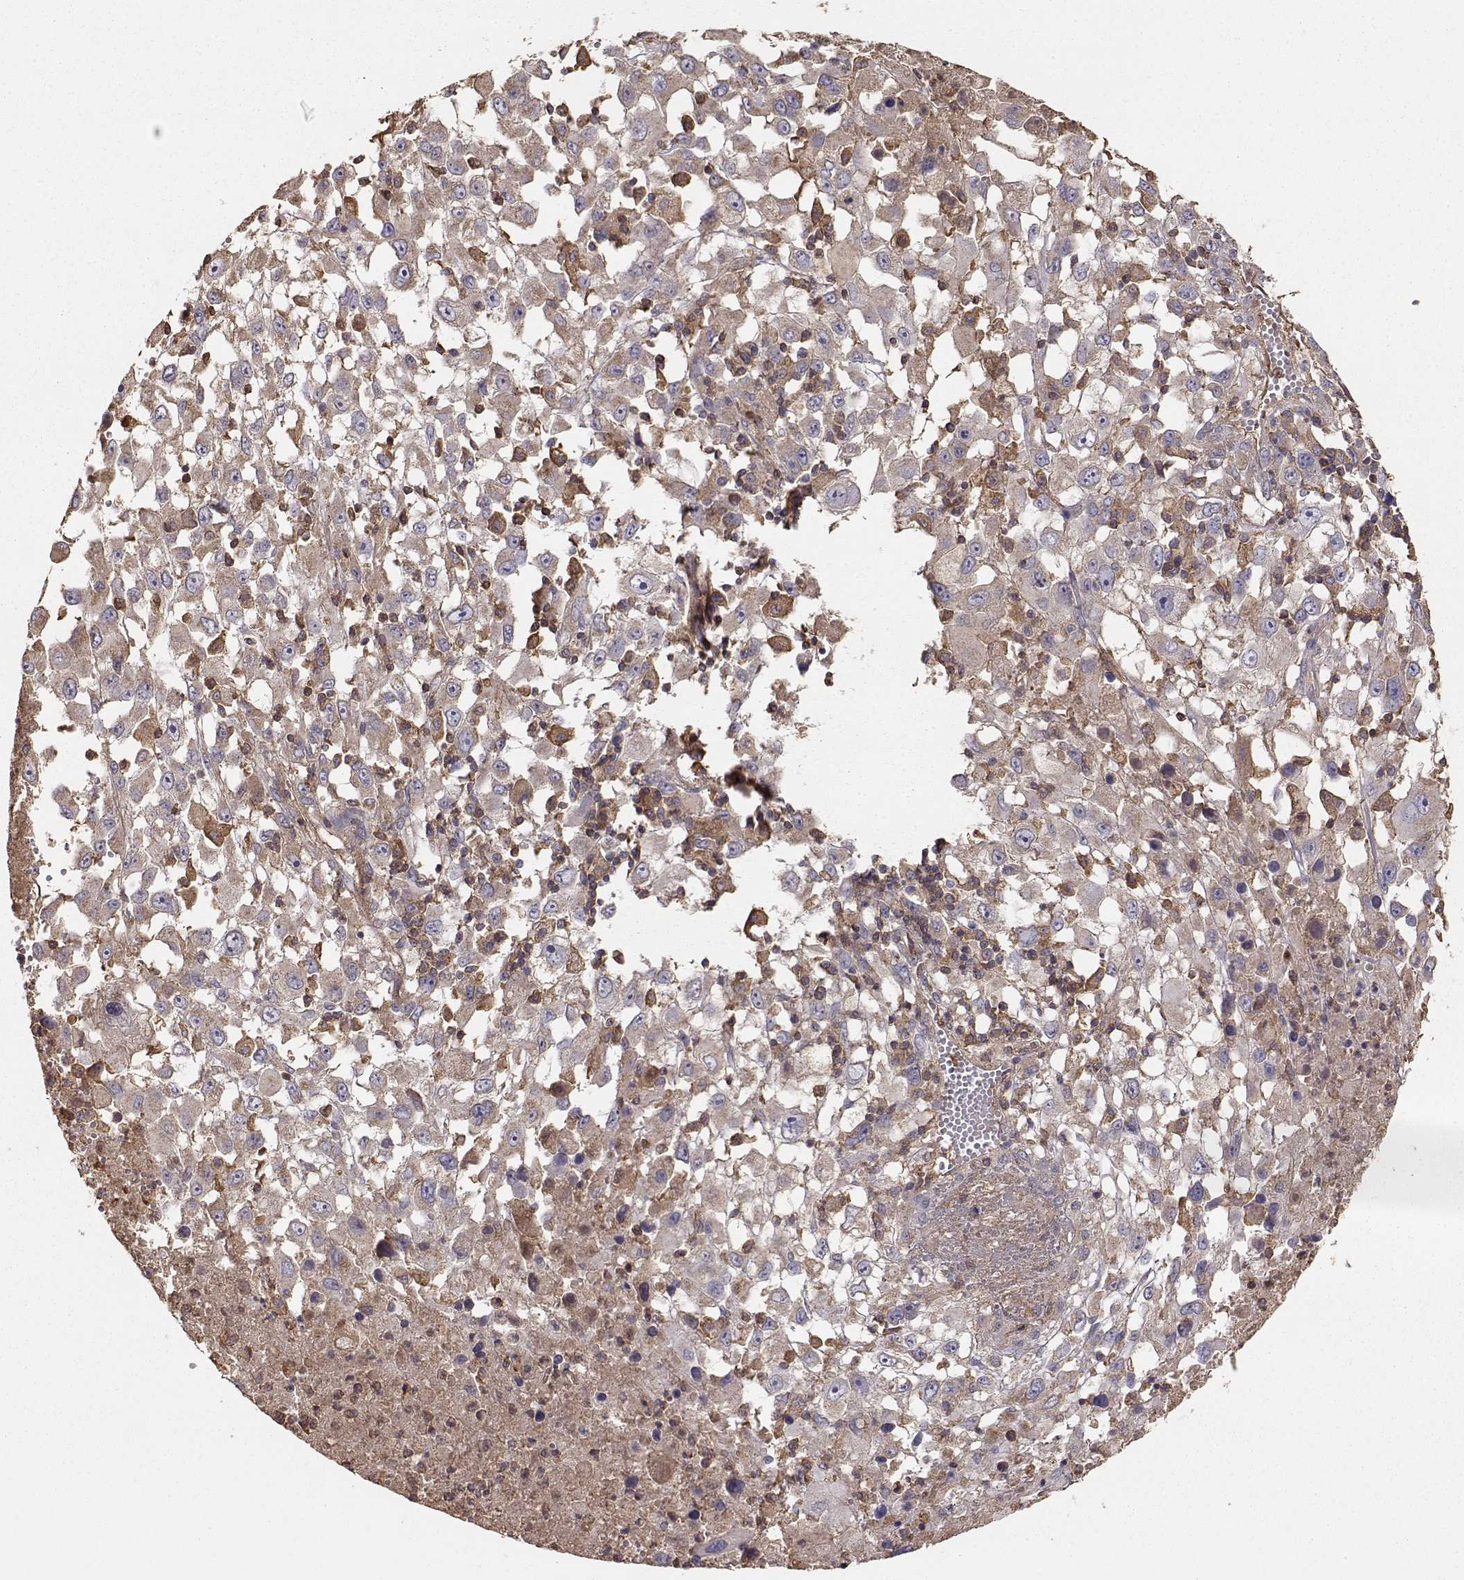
{"staining": {"intensity": "weak", "quantity": ">75%", "location": "cytoplasmic/membranous"}, "tissue": "melanoma", "cell_type": "Tumor cells", "image_type": "cancer", "snomed": [{"axis": "morphology", "description": "Malignant melanoma, Metastatic site"}, {"axis": "topography", "description": "Soft tissue"}], "caption": "Human melanoma stained for a protein (brown) reveals weak cytoplasmic/membranous positive expression in about >75% of tumor cells.", "gene": "TARS3", "patient": {"sex": "male", "age": 50}}